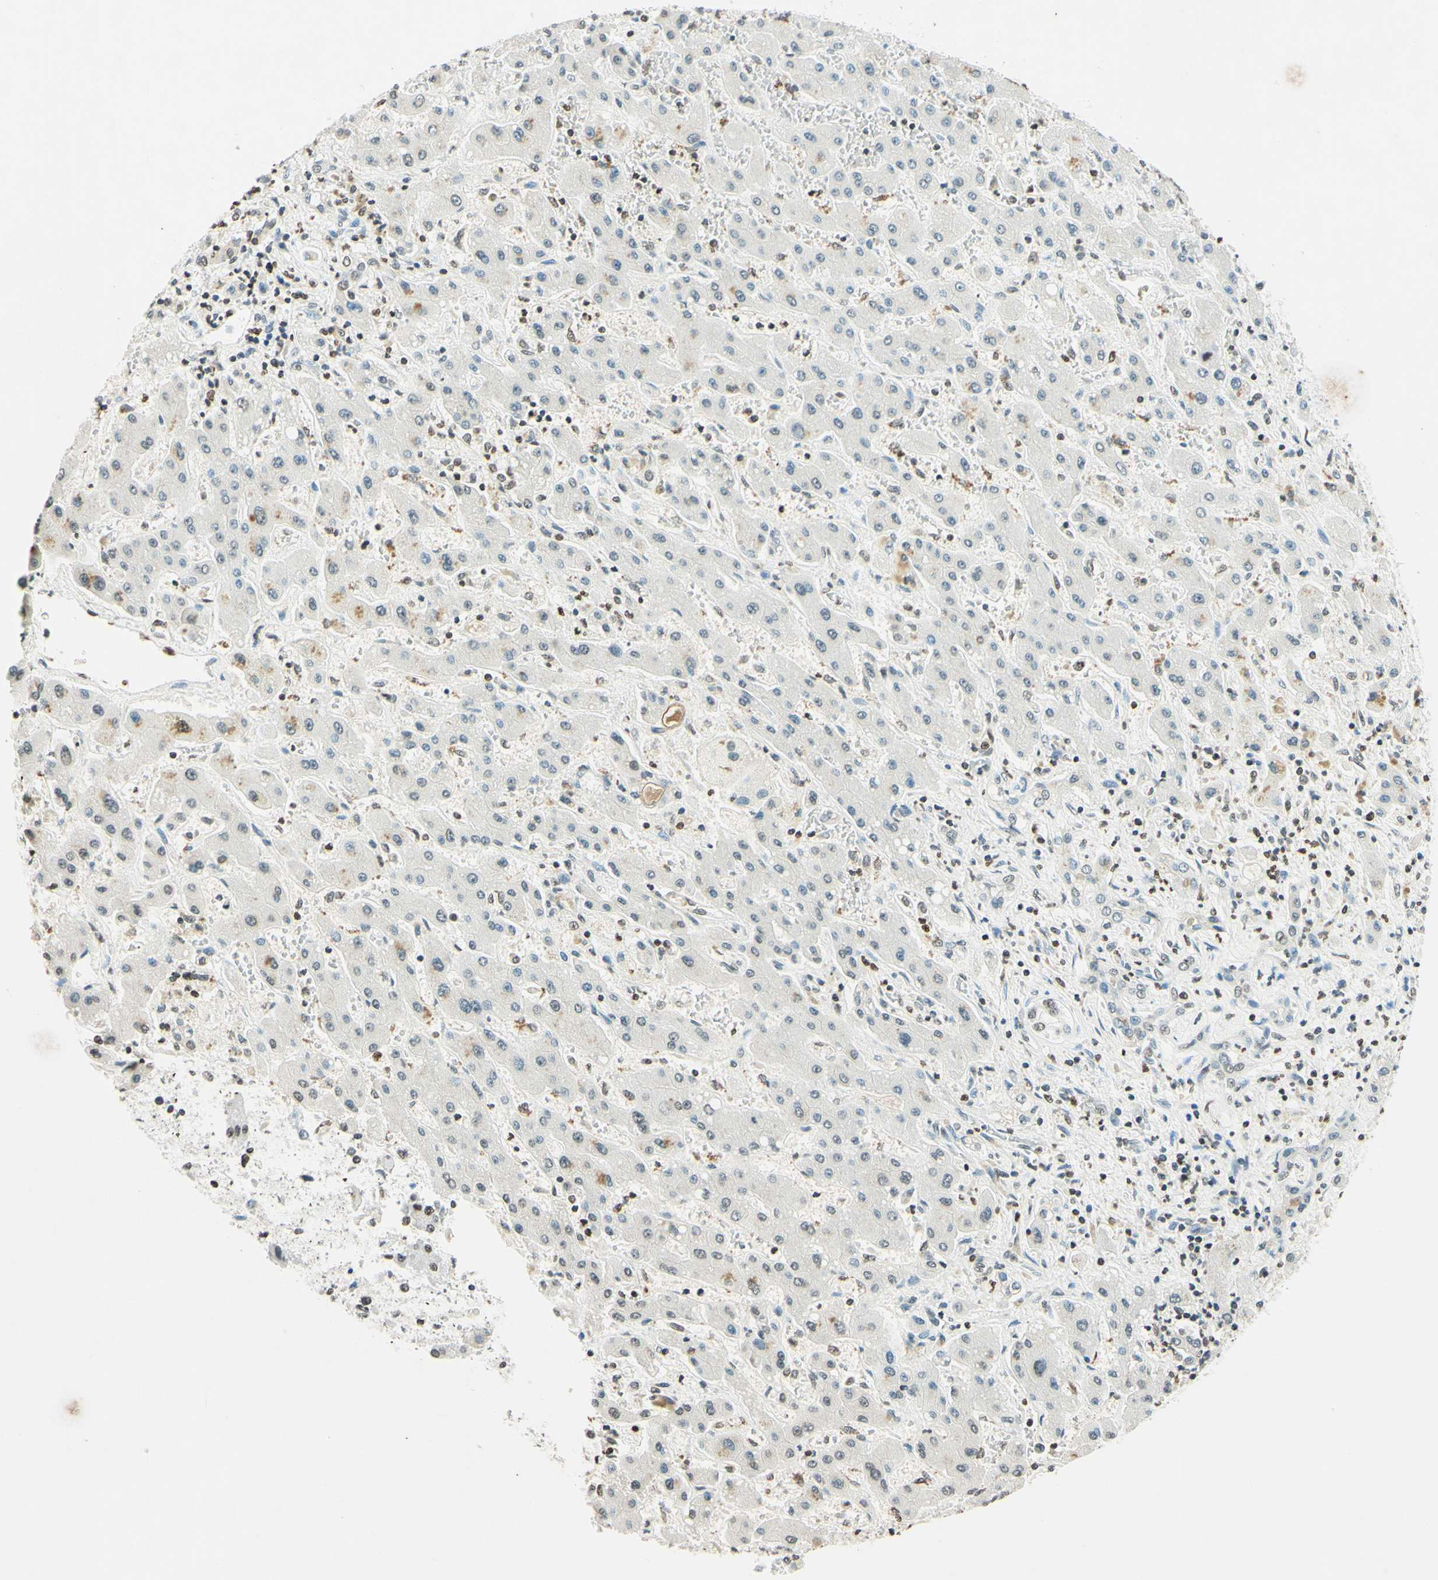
{"staining": {"intensity": "weak", "quantity": "<25%", "location": "nuclear"}, "tissue": "liver cancer", "cell_type": "Tumor cells", "image_type": "cancer", "snomed": [{"axis": "morphology", "description": "Cholangiocarcinoma"}, {"axis": "topography", "description": "Liver"}], "caption": "The image shows no significant expression in tumor cells of liver cholangiocarcinoma. (DAB (3,3'-diaminobenzidine) IHC, high magnification).", "gene": "MSH2", "patient": {"sex": "male", "age": 50}}